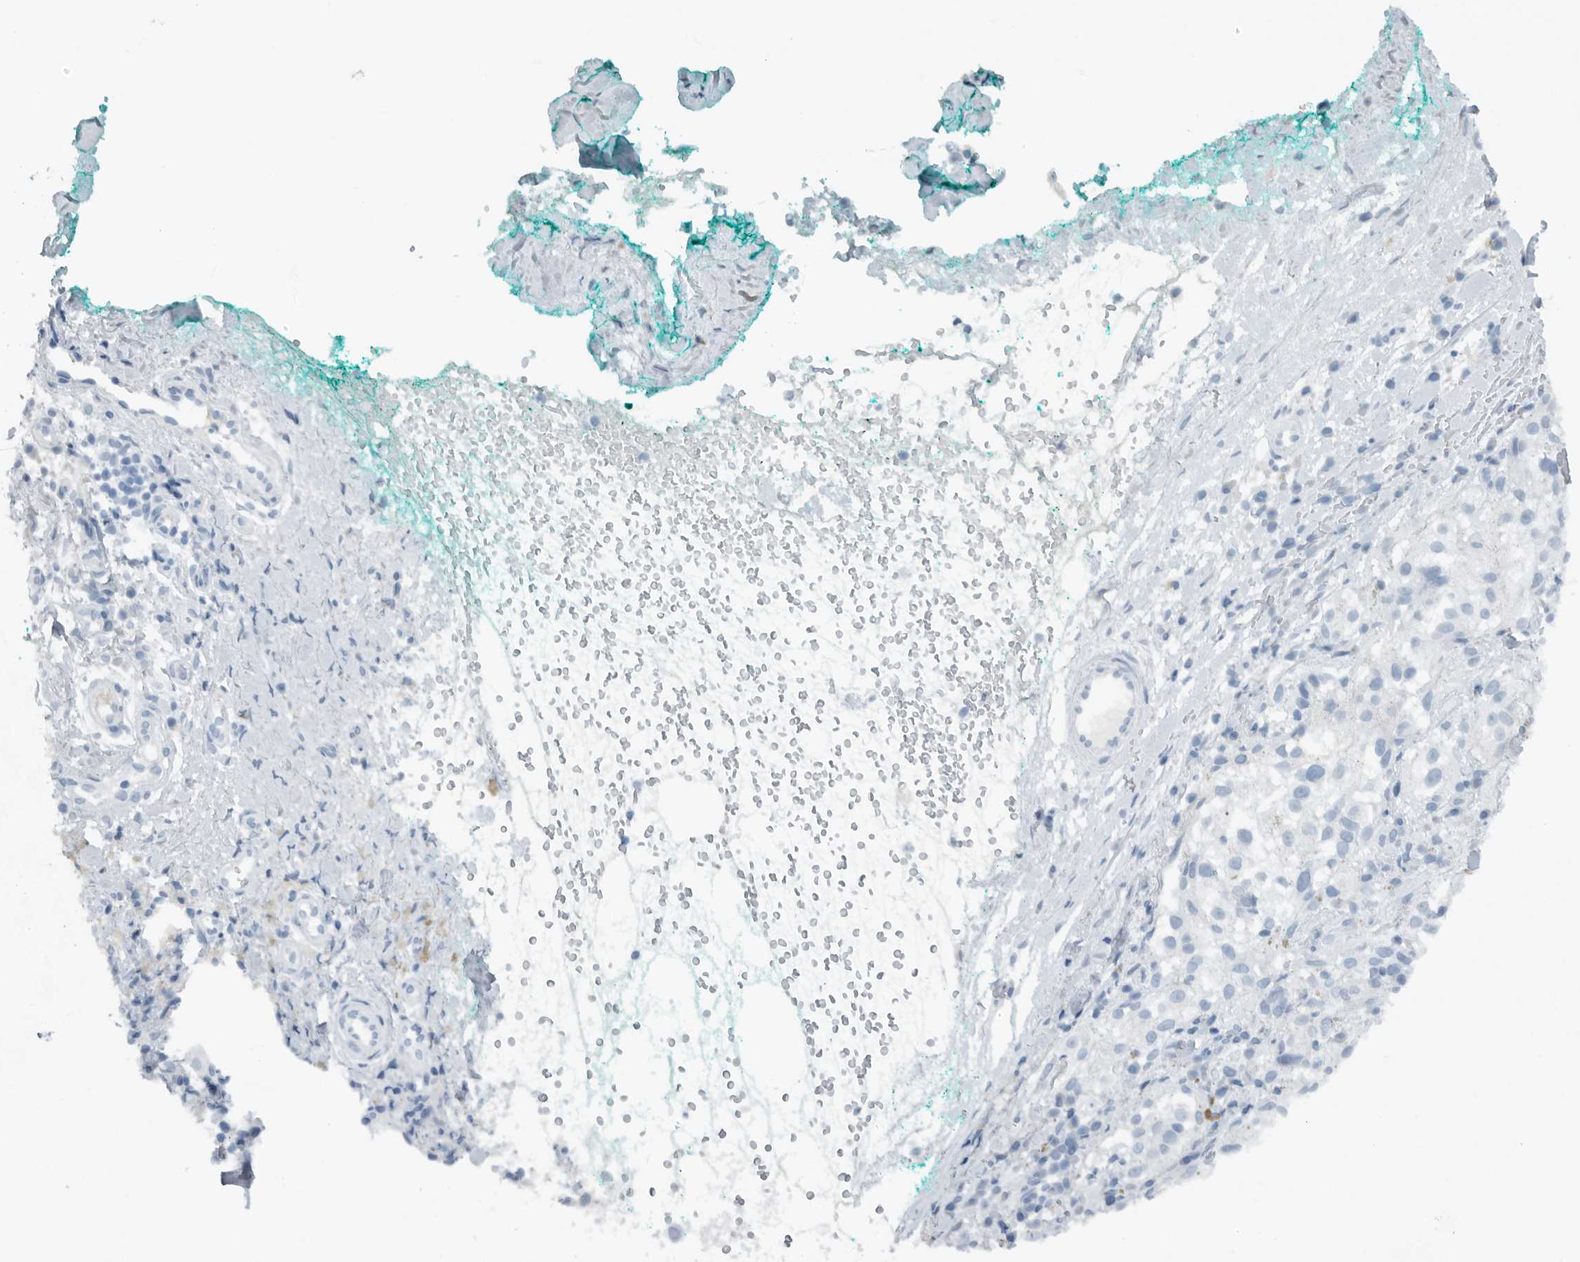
{"staining": {"intensity": "negative", "quantity": "none", "location": "none"}, "tissue": "melanoma", "cell_type": "Tumor cells", "image_type": "cancer", "snomed": [{"axis": "morphology", "description": "Necrosis, NOS"}, {"axis": "morphology", "description": "Malignant melanoma, NOS"}, {"axis": "topography", "description": "Skin"}], "caption": "An image of melanoma stained for a protein reveals no brown staining in tumor cells.", "gene": "PAM", "patient": {"sex": "female", "age": 87}}